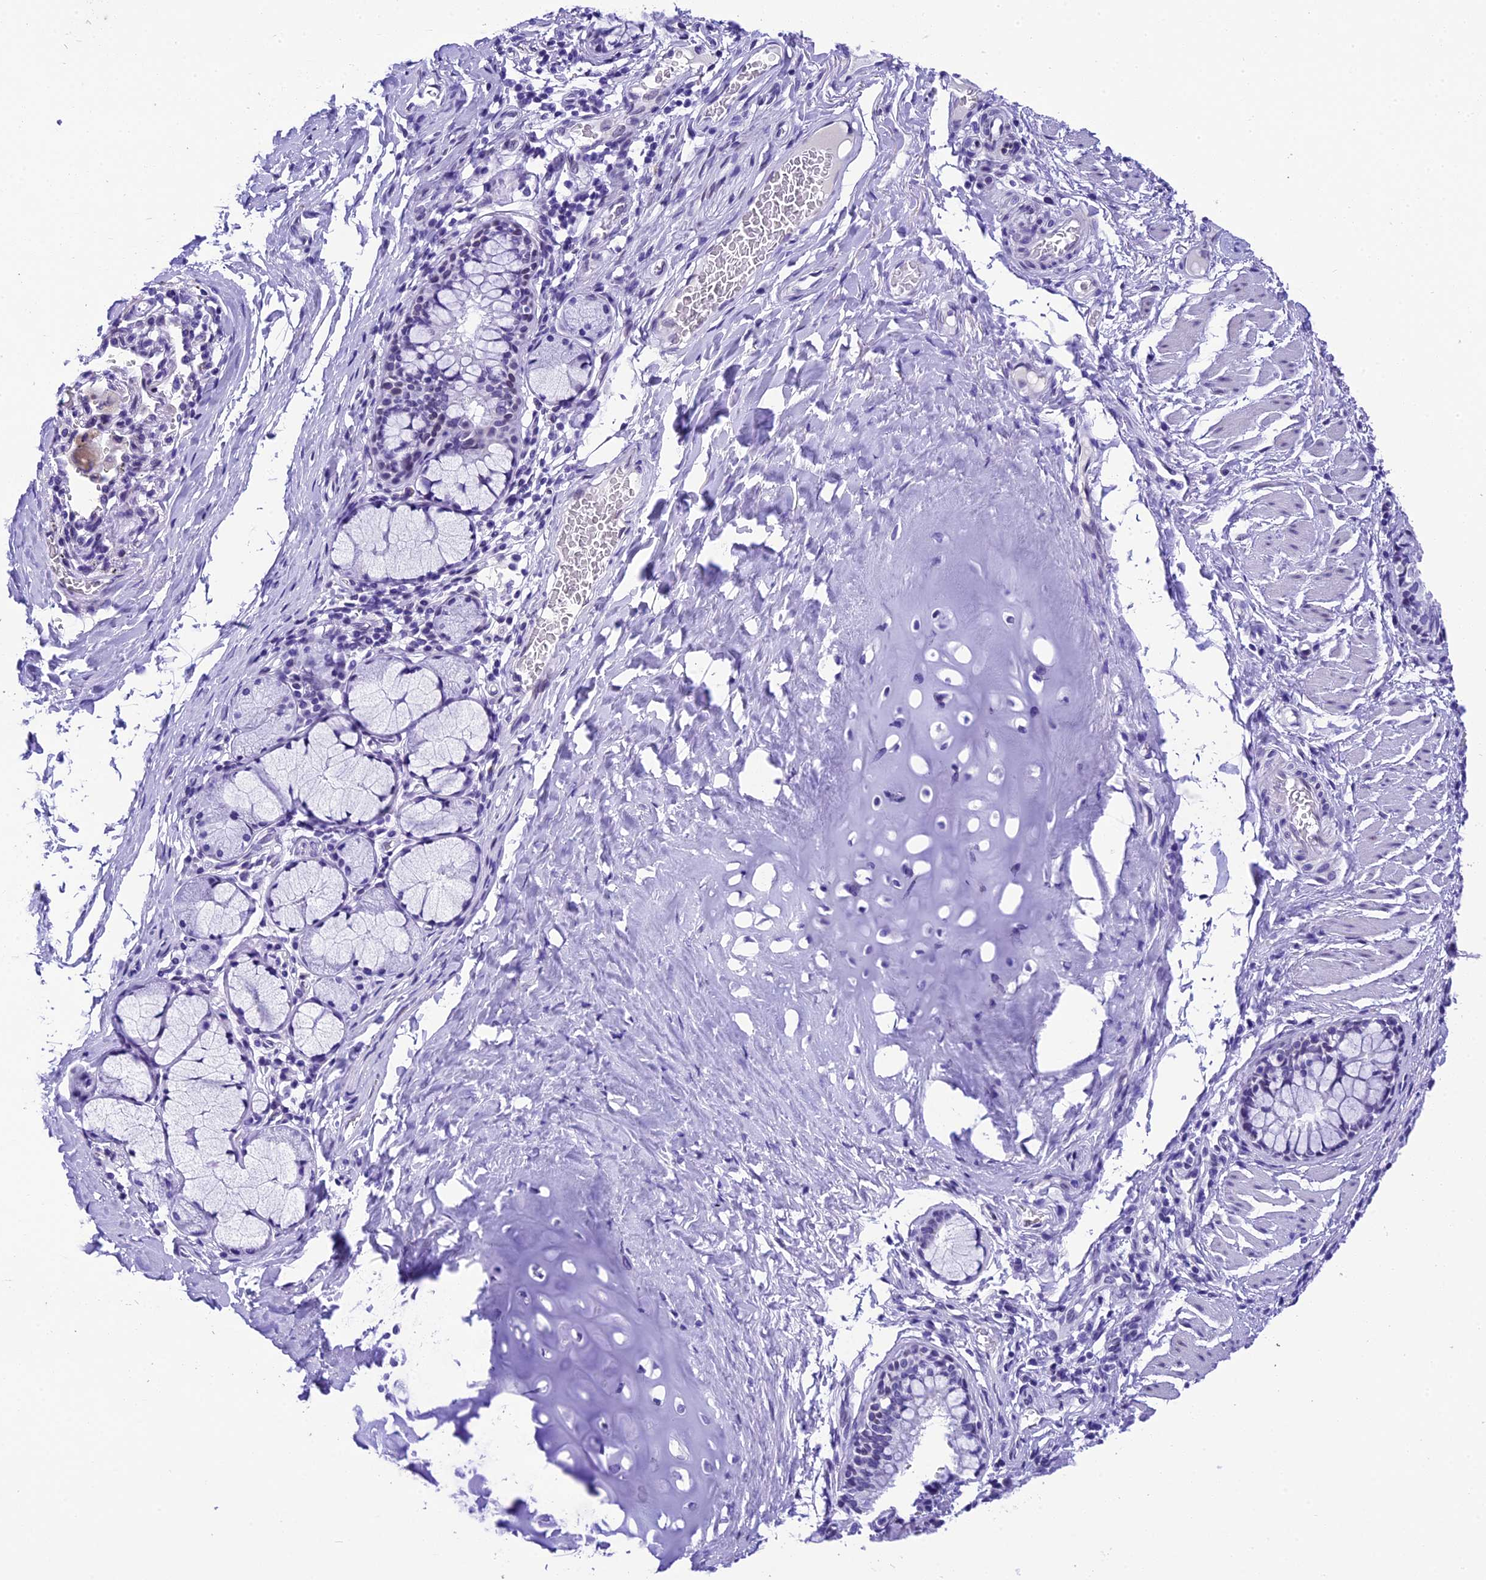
{"staining": {"intensity": "negative", "quantity": "none", "location": "none"}, "tissue": "bronchus", "cell_type": "Respiratory epithelial cells", "image_type": "normal", "snomed": [{"axis": "morphology", "description": "Normal tissue, NOS"}, {"axis": "topography", "description": "Cartilage tissue"}, {"axis": "topography", "description": "Bronchus"}], "caption": "DAB (3,3'-diaminobenzidine) immunohistochemical staining of normal human bronchus shows no significant staining in respiratory epithelial cells.", "gene": "METTL25", "patient": {"sex": "female", "age": 36}}